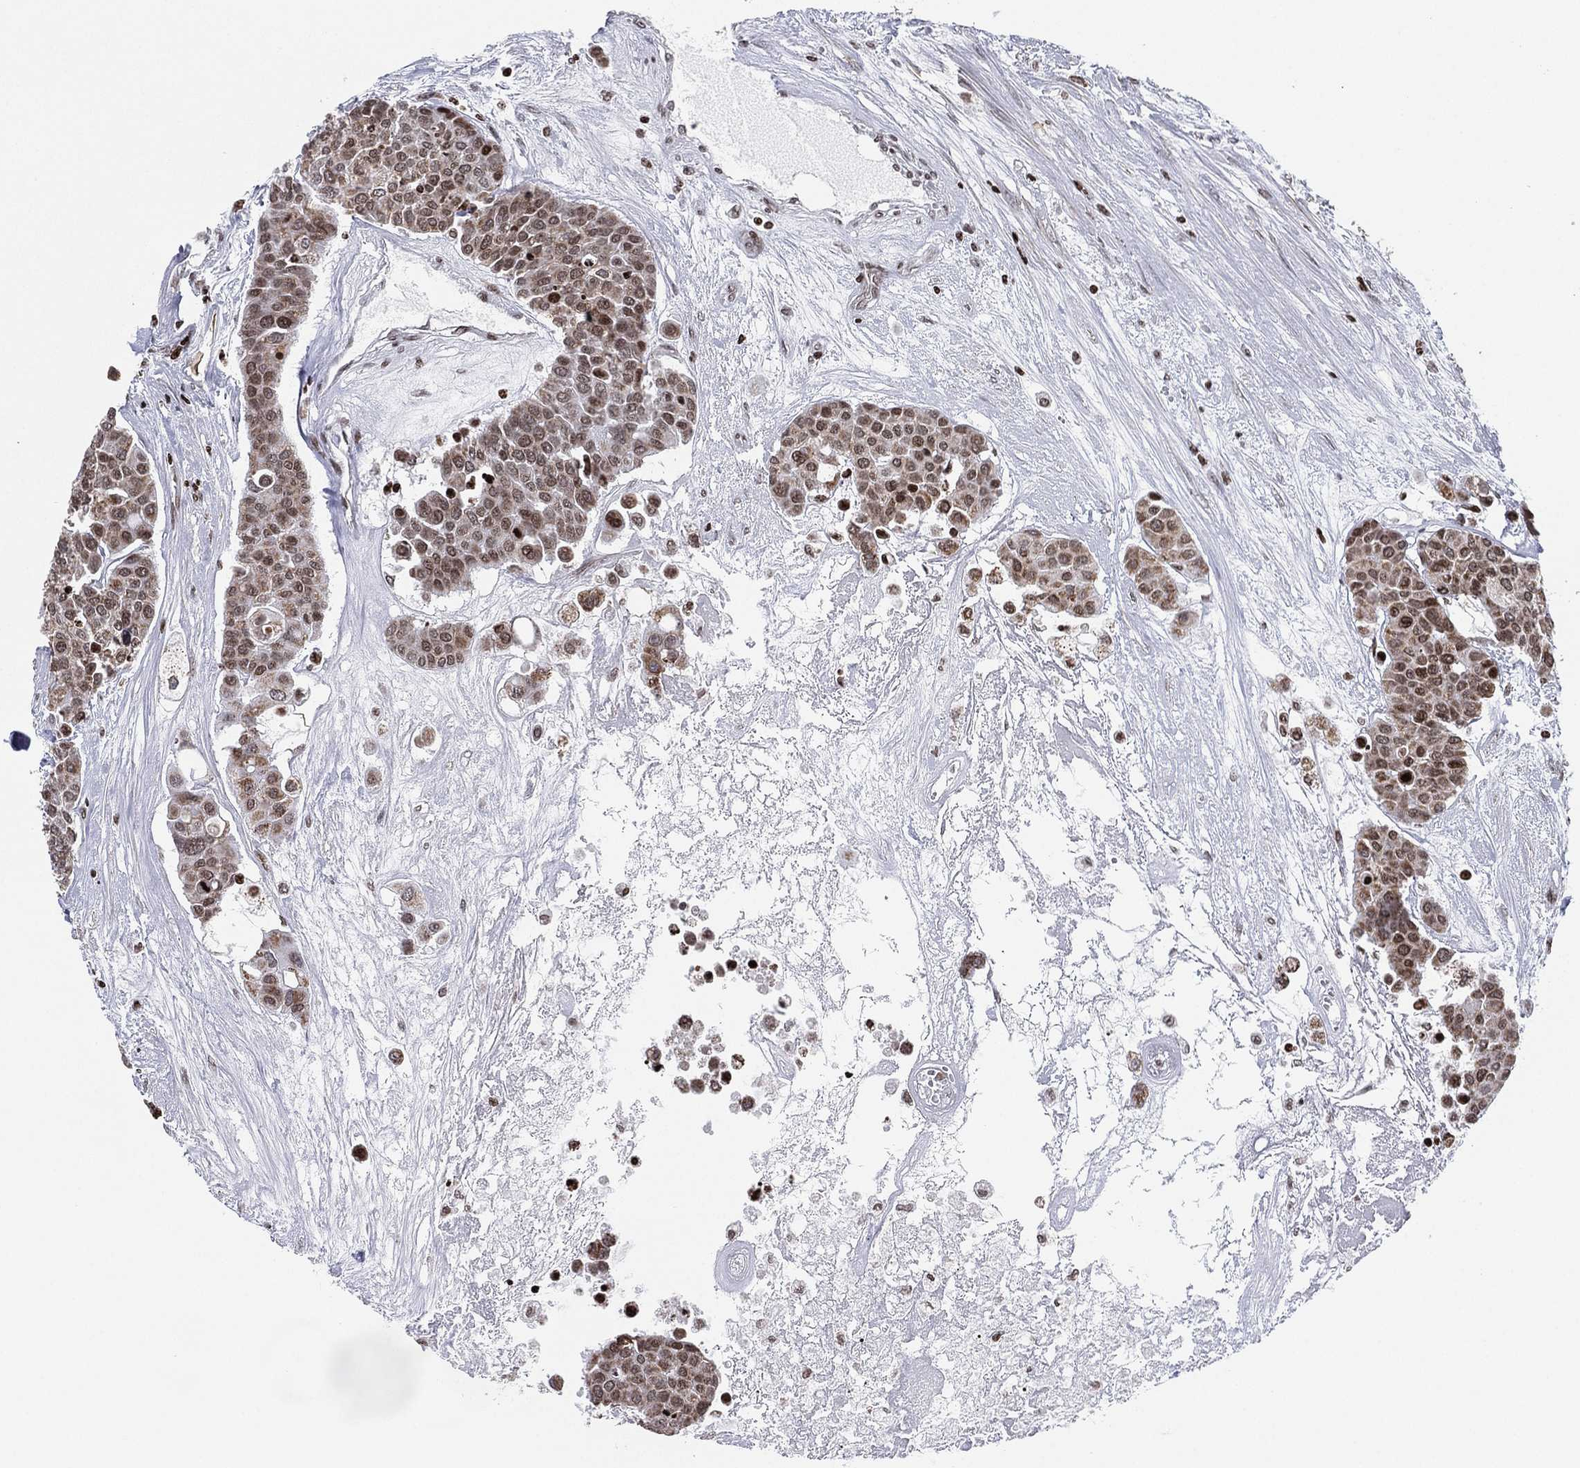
{"staining": {"intensity": "moderate", "quantity": "25%-75%", "location": "nuclear"}, "tissue": "carcinoid", "cell_type": "Tumor cells", "image_type": "cancer", "snomed": [{"axis": "morphology", "description": "Carcinoid, malignant, NOS"}, {"axis": "topography", "description": "Colon"}], "caption": "The micrograph exhibits staining of carcinoid, revealing moderate nuclear protein staining (brown color) within tumor cells.", "gene": "MFSD14A", "patient": {"sex": "male", "age": 81}}